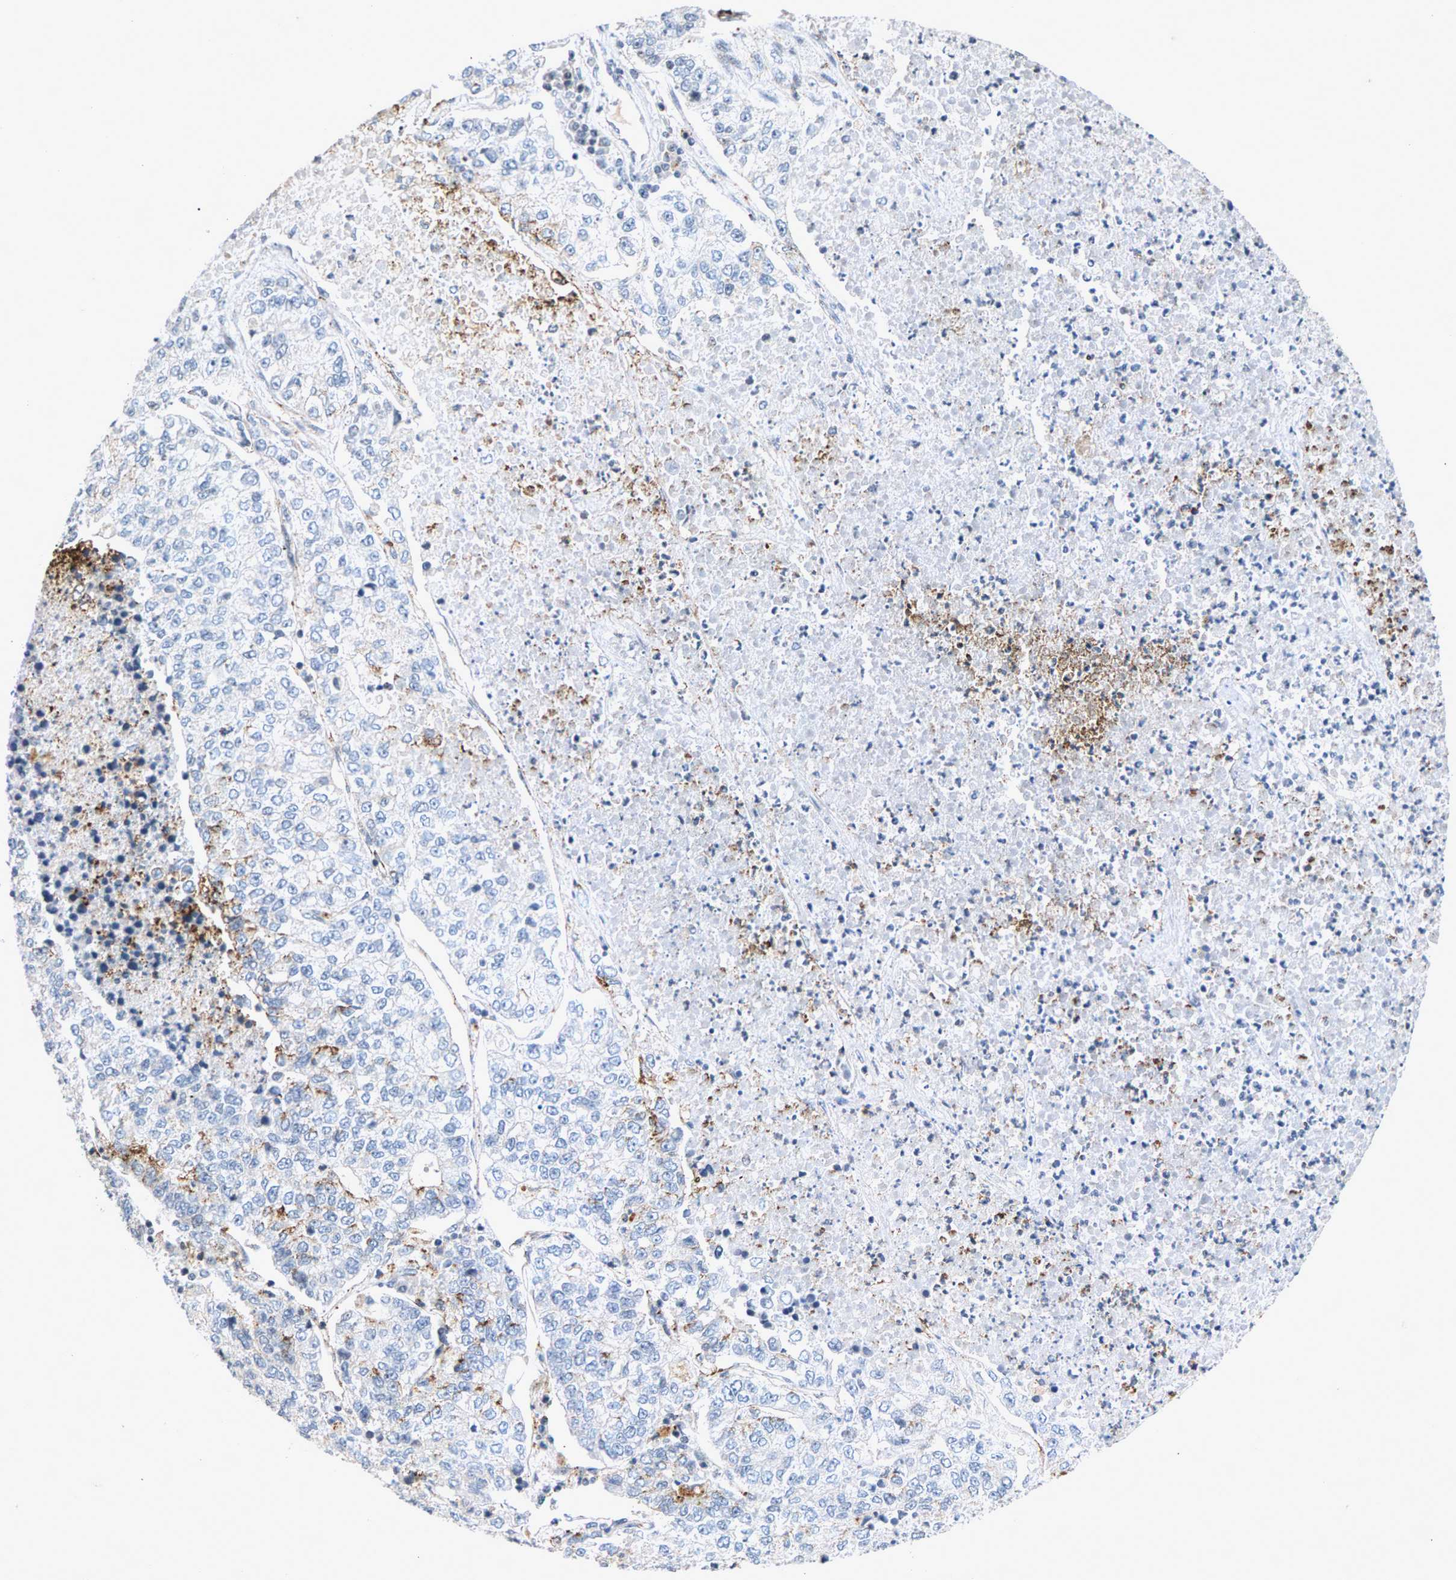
{"staining": {"intensity": "negative", "quantity": "none", "location": "none"}, "tissue": "lung cancer", "cell_type": "Tumor cells", "image_type": "cancer", "snomed": [{"axis": "morphology", "description": "Adenocarcinoma, NOS"}, {"axis": "topography", "description": "Lung"}], "caption": "The immunohistochemistry photomicrograph has no significant positivity in tumor cells of lung cancer tissue.", "gene": "ZPR1", "patient": {"sex": "male", "age": 49}}